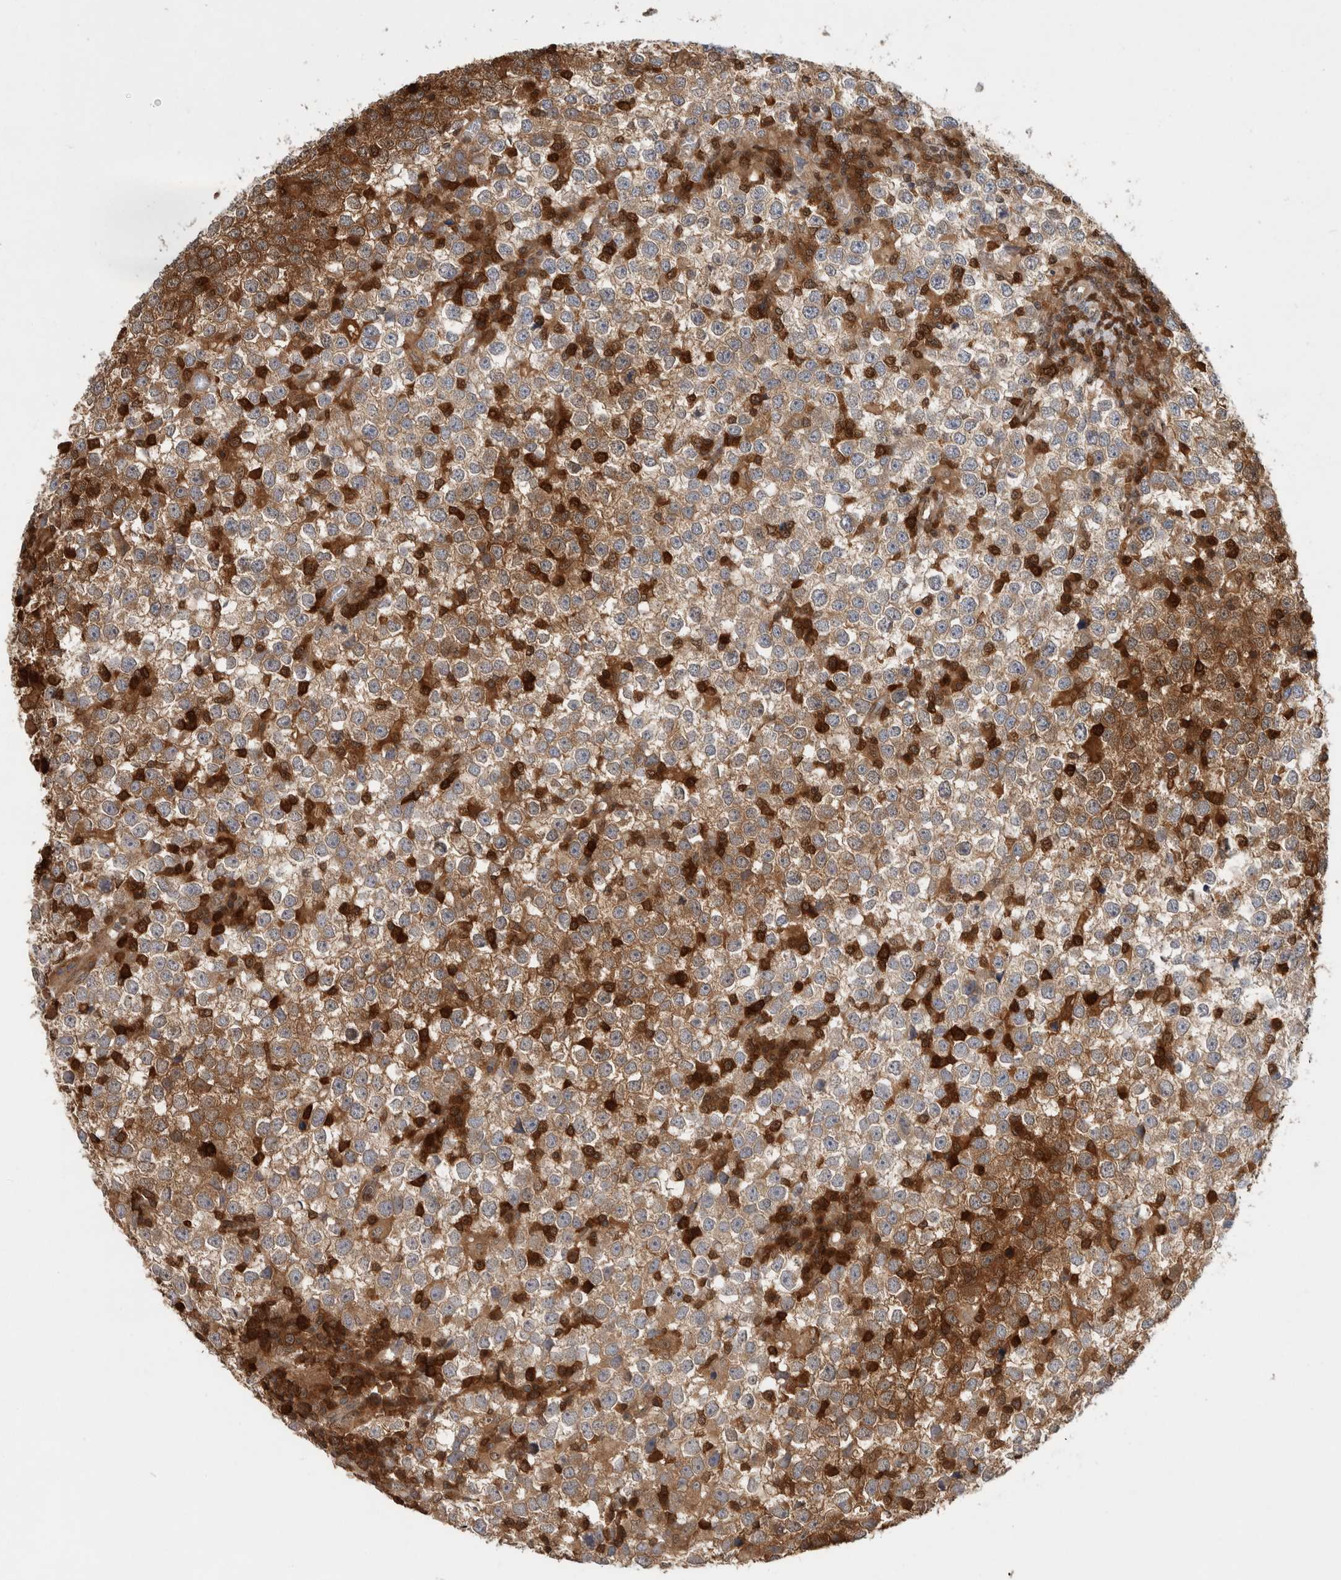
{"staining": {"intensity": "moderate", "quantity": ">75%", "location": "cytoplasmic/membranous"}, "tissue": "testis cancer", "cell_type": "Tumor cells", "image_type": "cancer", "snomed": [{"axis": "morphology", "description": "Seminoma, NOS"}, {"axis": "topography", "description": "Testis"}], "caption": "Testis seminoma stained for a protein demonstrates moderate cytoplasmic/membranous positivity in tumor cells. The staining was performed using DAB to visualize the protein expression in brown, while the nuclei were stained in blue with hematoxylin (Magnification: 20x).", "gene": "ASTN2", "patient": {"sex": "male", "age": 65}}